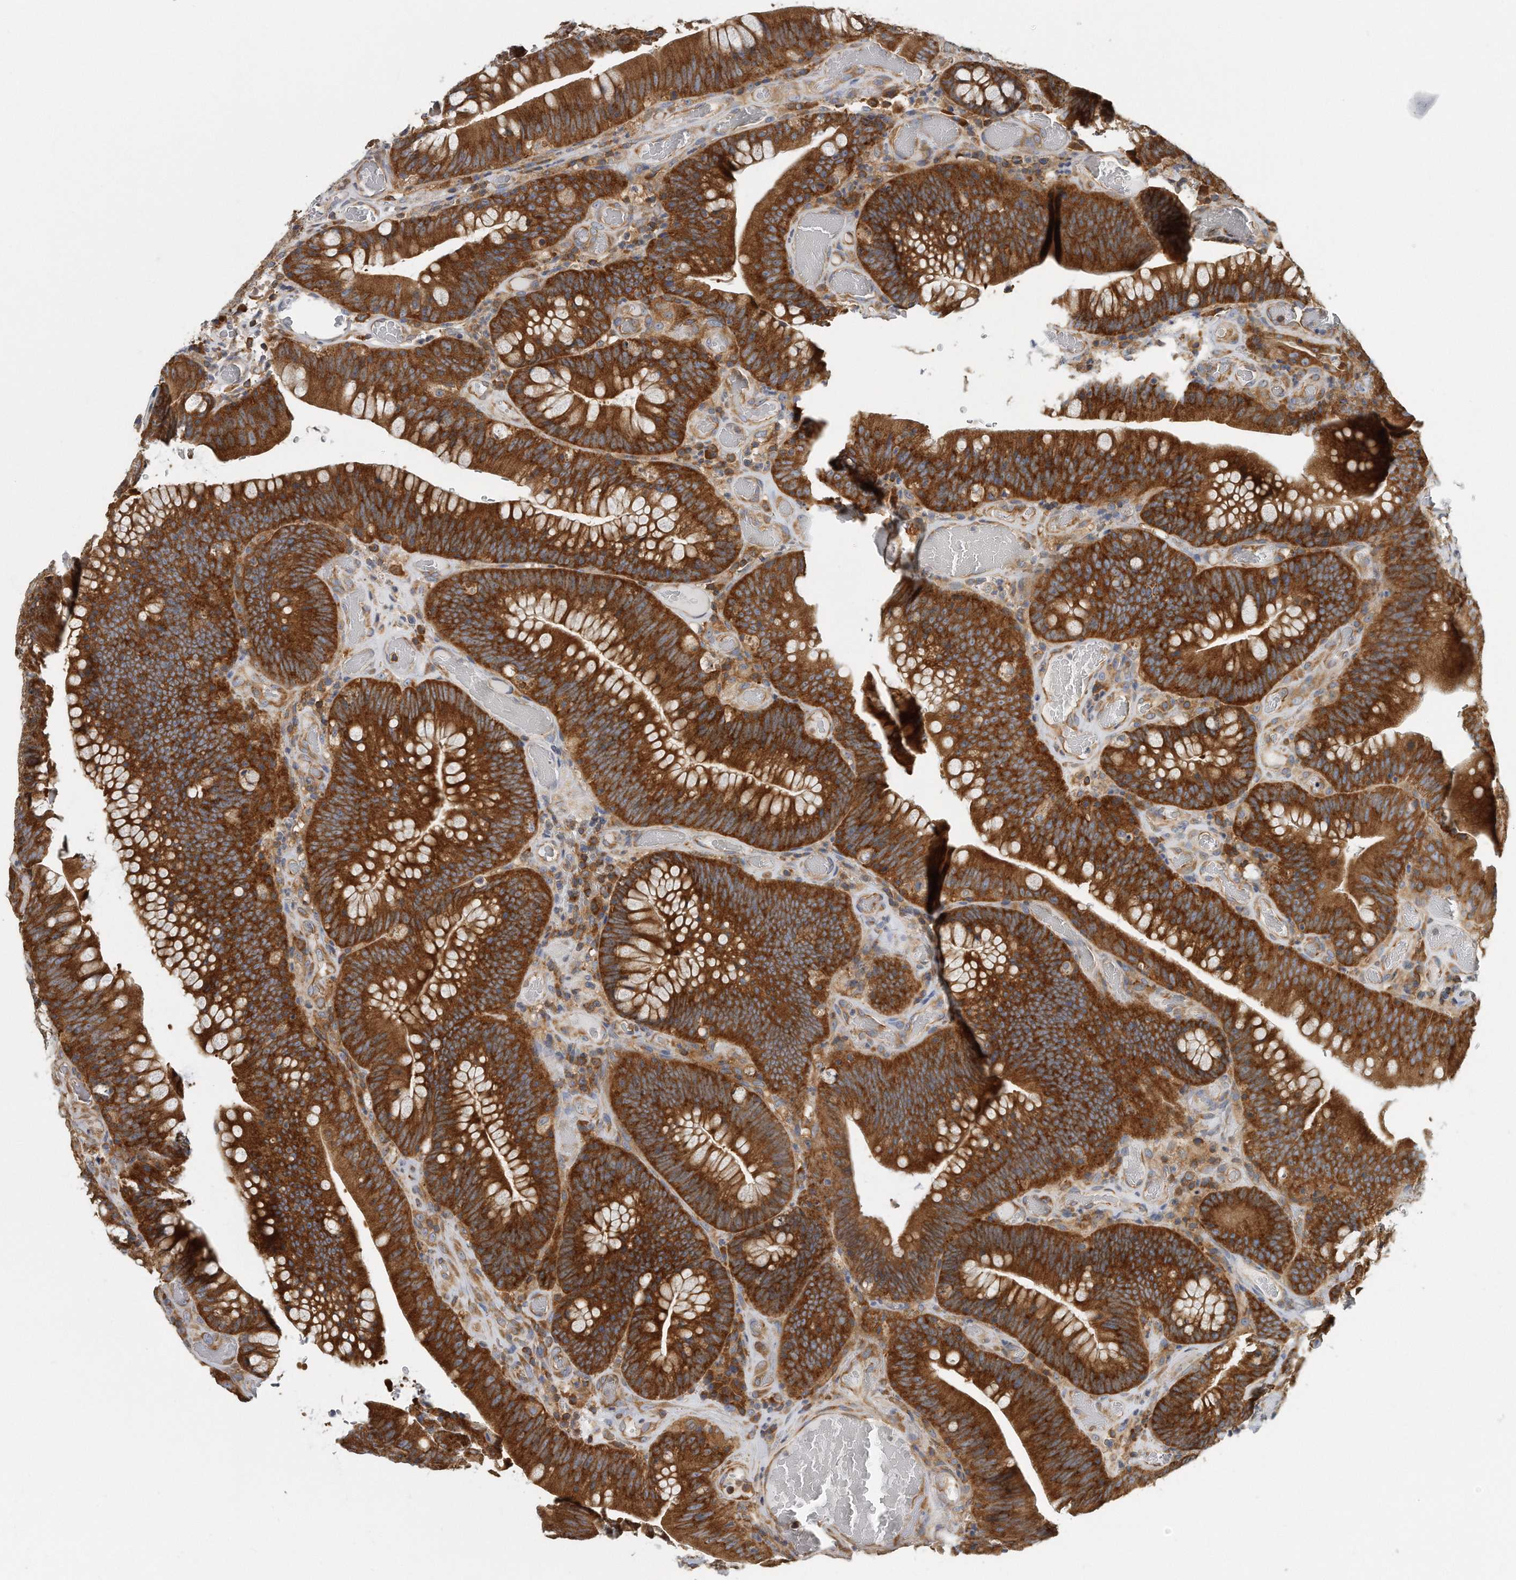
{"staining": {"intensity": "strong", "quantity": ">75%", "location": "cytoplasmic/membranous"}, "tissue": "colorectal cancer", "cell_type": "Tumor cells", "image_type": "cancer", "snomed": [{"axis": "morphology", "description": "Normal tissue, NOS"}, {"axis": "topography", "description": "Colon"}], "caption": "Colorectal cancer was stained to show a protein in brown. There is high levels of strong cytoplasmic/membranous expression in approximately >75% of tumor cells. The protein of interest is stained brown, and the nuclei are stained in blue (DAB (3,3'-diaminobenzidine) IHC with brightfield microscopy, high magnification).", "gene": "EIF3I", "patient": {"sex": "female", "age": 82}}